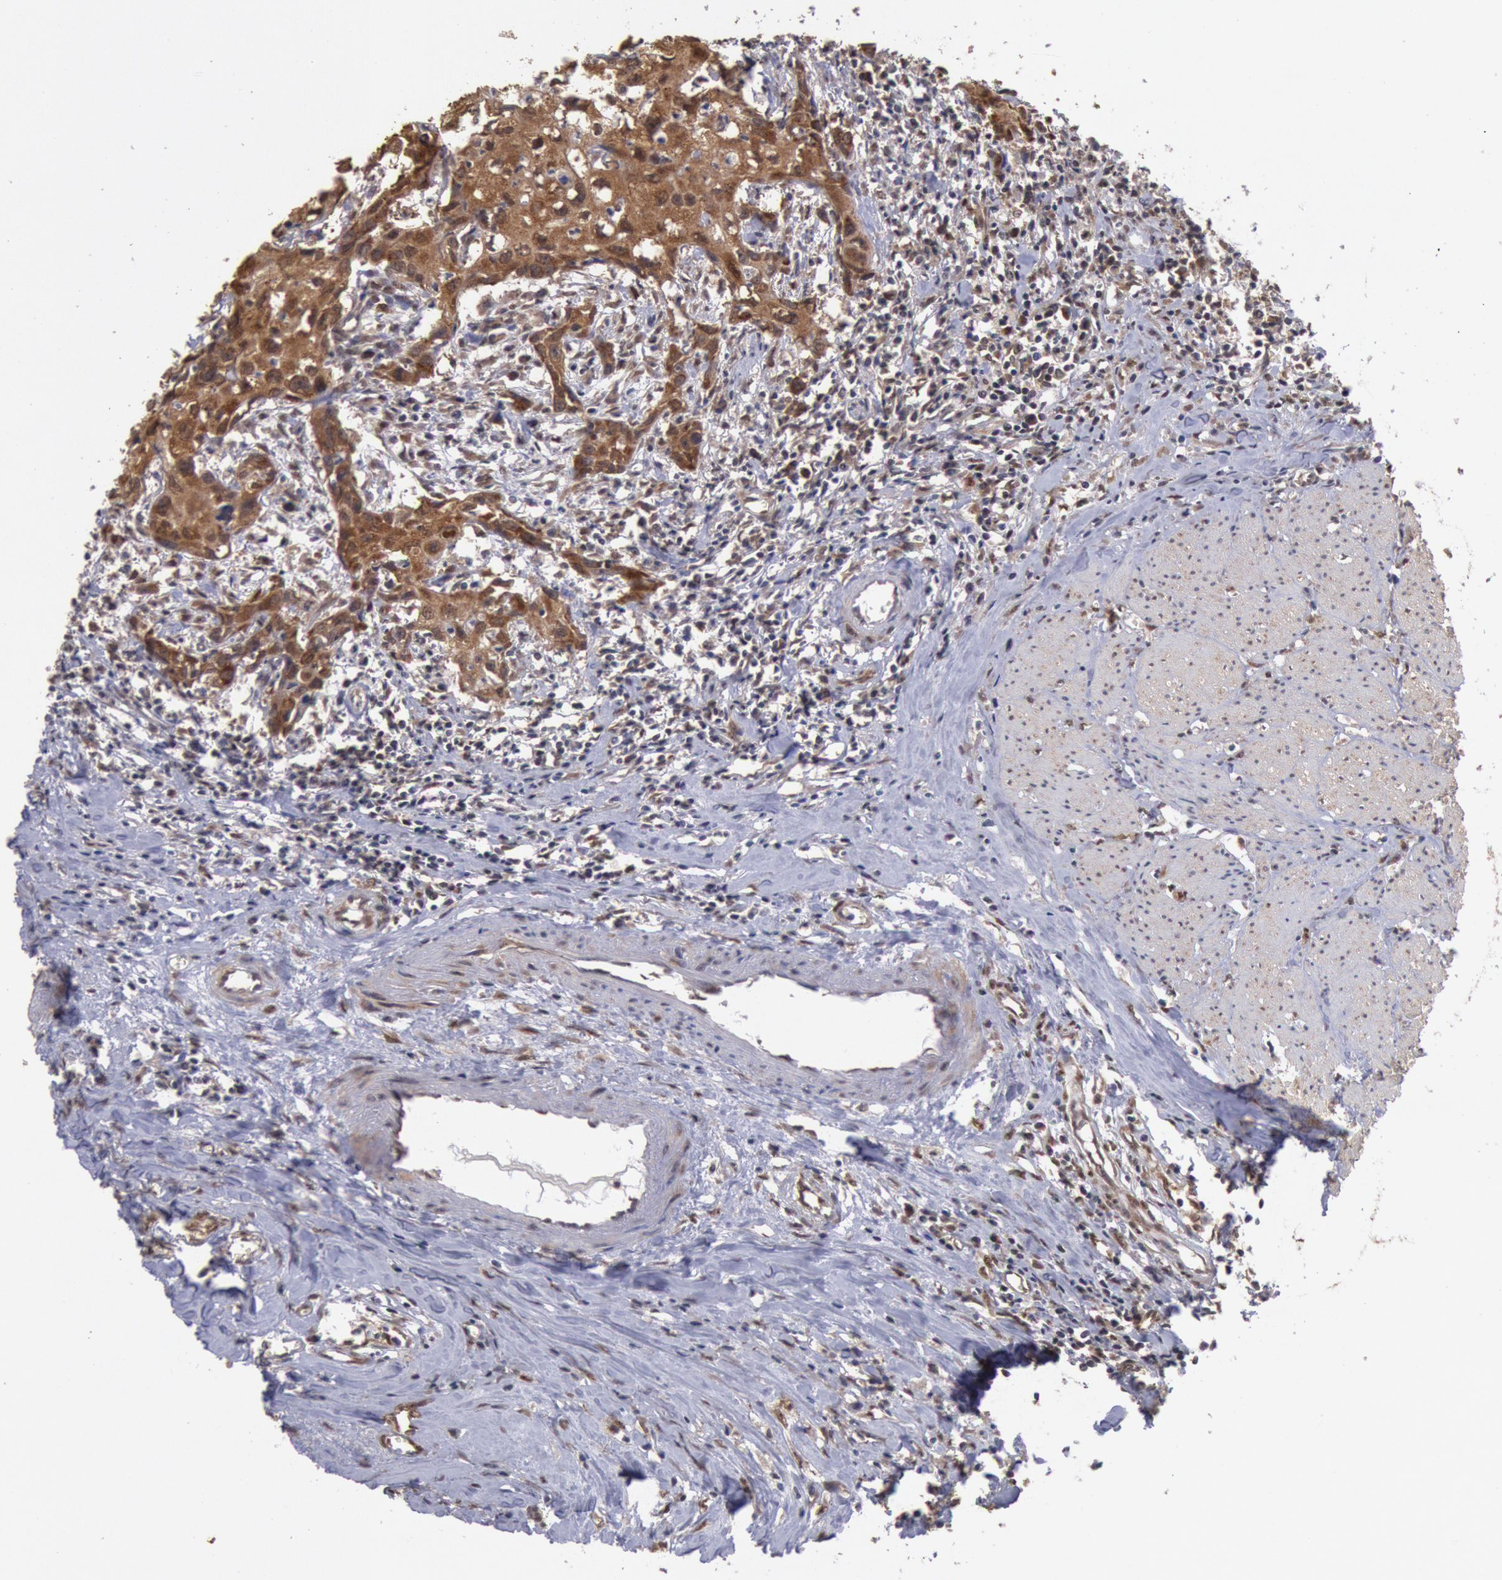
{"staining": {"intensity": "moderate", "quantity": ">75%", "location": "cytoplasmic/membranous,nuclear"}, "tissue": "urothelial cancer", "cell_type": "Tumor cells", "image_type": "cancer", "snomed": [{"axis": "morphology", "description": "Urothelial carcinoma, High grade"}, {"axis": "topography", "description": "Urinary bladder"}], "caption": "This photomicrograph displays IHC staining of urothelial cancer, with medium moderate cytoplasmic/membranous and nuclear positivity in approximately >75% of tumor cells.", "gene": "STX17", "patient": {"sex": "male", "age": 54}}